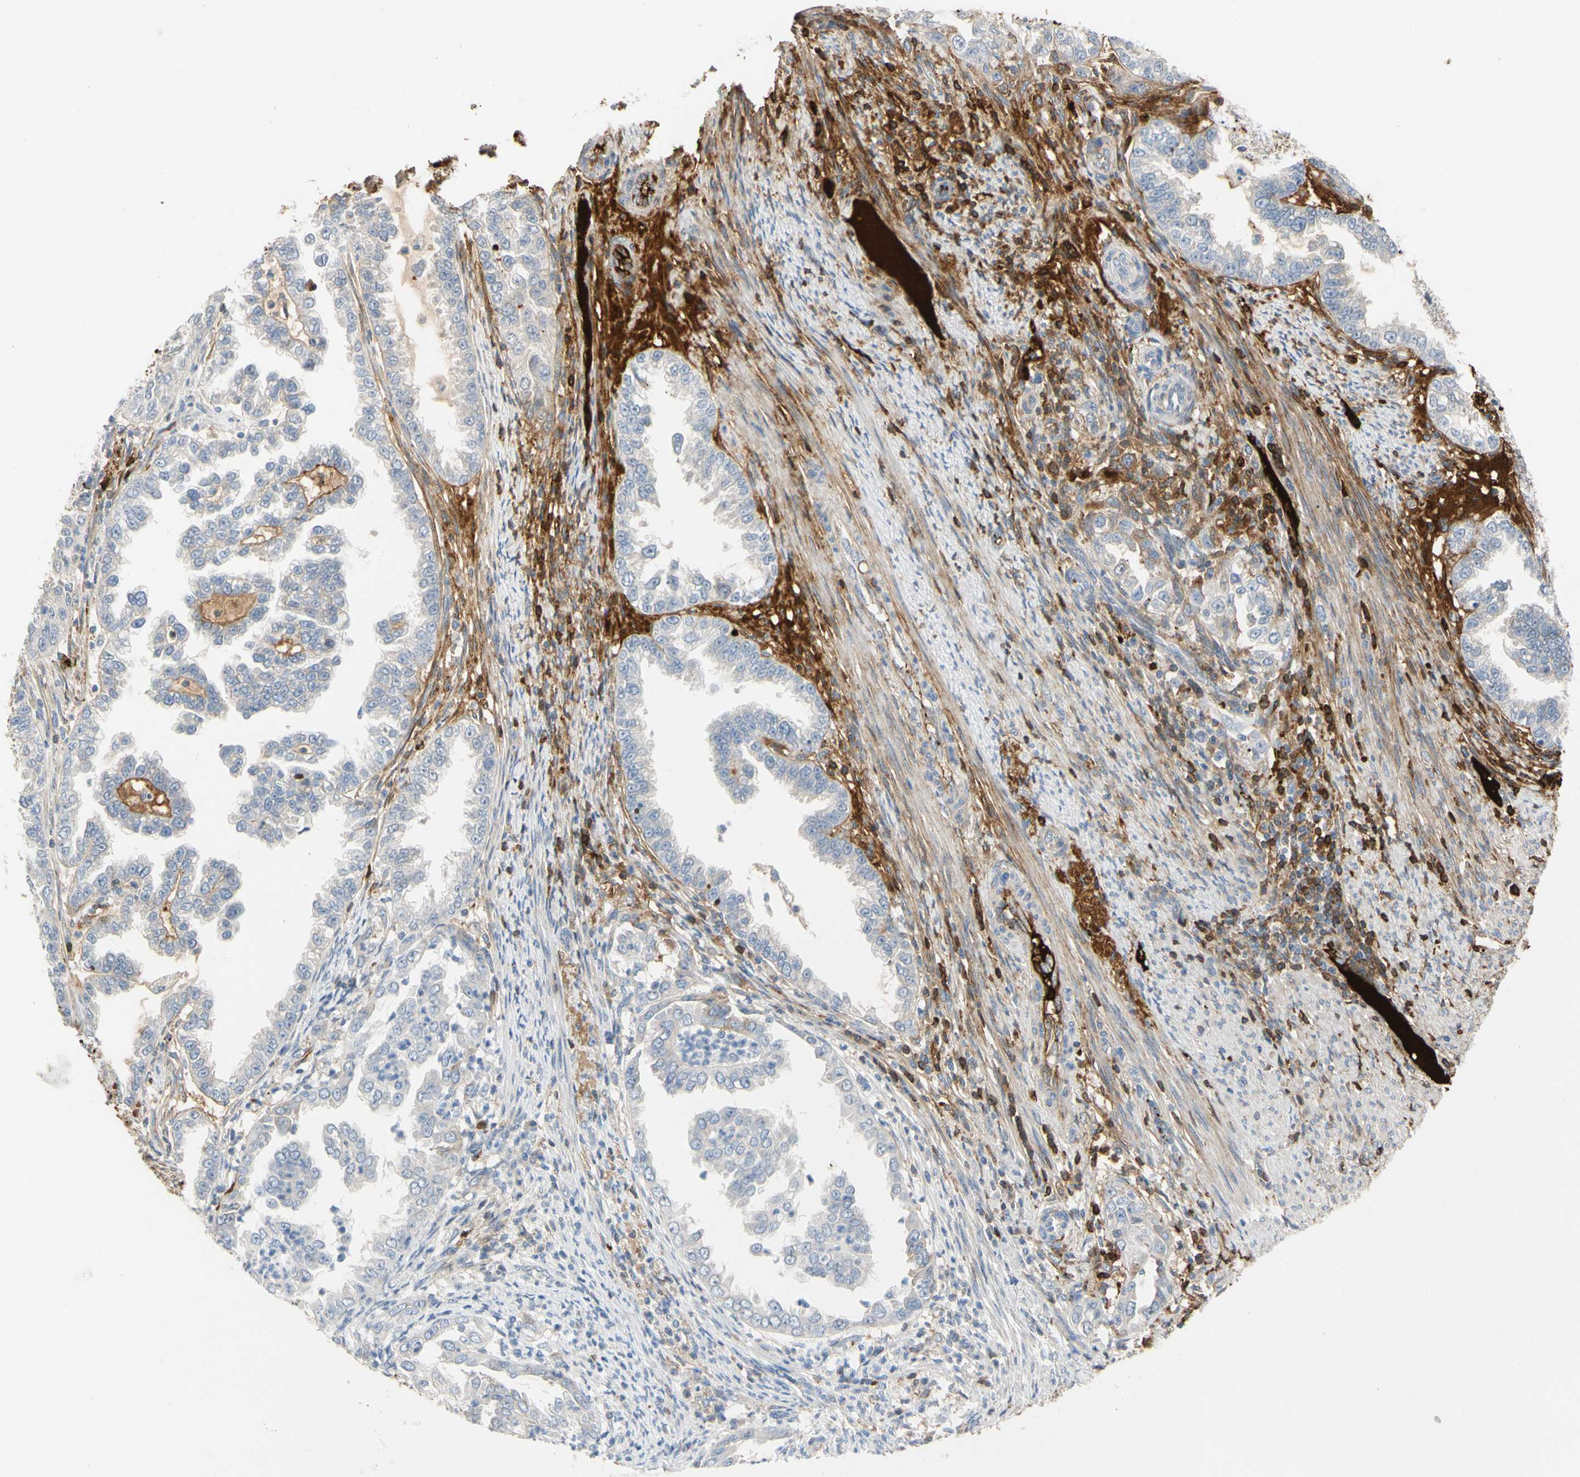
{"staining": {"intensity": "strong", "quantity": "<25%", "location": "cytoplasmic/membranous"}, "tissue": "endometrial cancer", "cell_type": "Tumor cells", "image_type": "cancer", "snomed": [{"axis": "morphology", "description": "Adenocarcinoma, NOS"}, {"axis": "topography", "description": "Endometrium"}], "caption": "High-power microscopy captured an immunohistochemistry (IHC) micrograph of endometrial cancer (adenocarcinoma), revealing strong cytoplasmic/membranous staining in about <25% of tumor cells. The staining was performed using DAB (3,3'-diaminobenzidine), with brown indicating positive protein expression. Nuclei are stained blue with hematoxylin.", "gene": "FGB", "patient": {"sex": "female", "age": 85}}